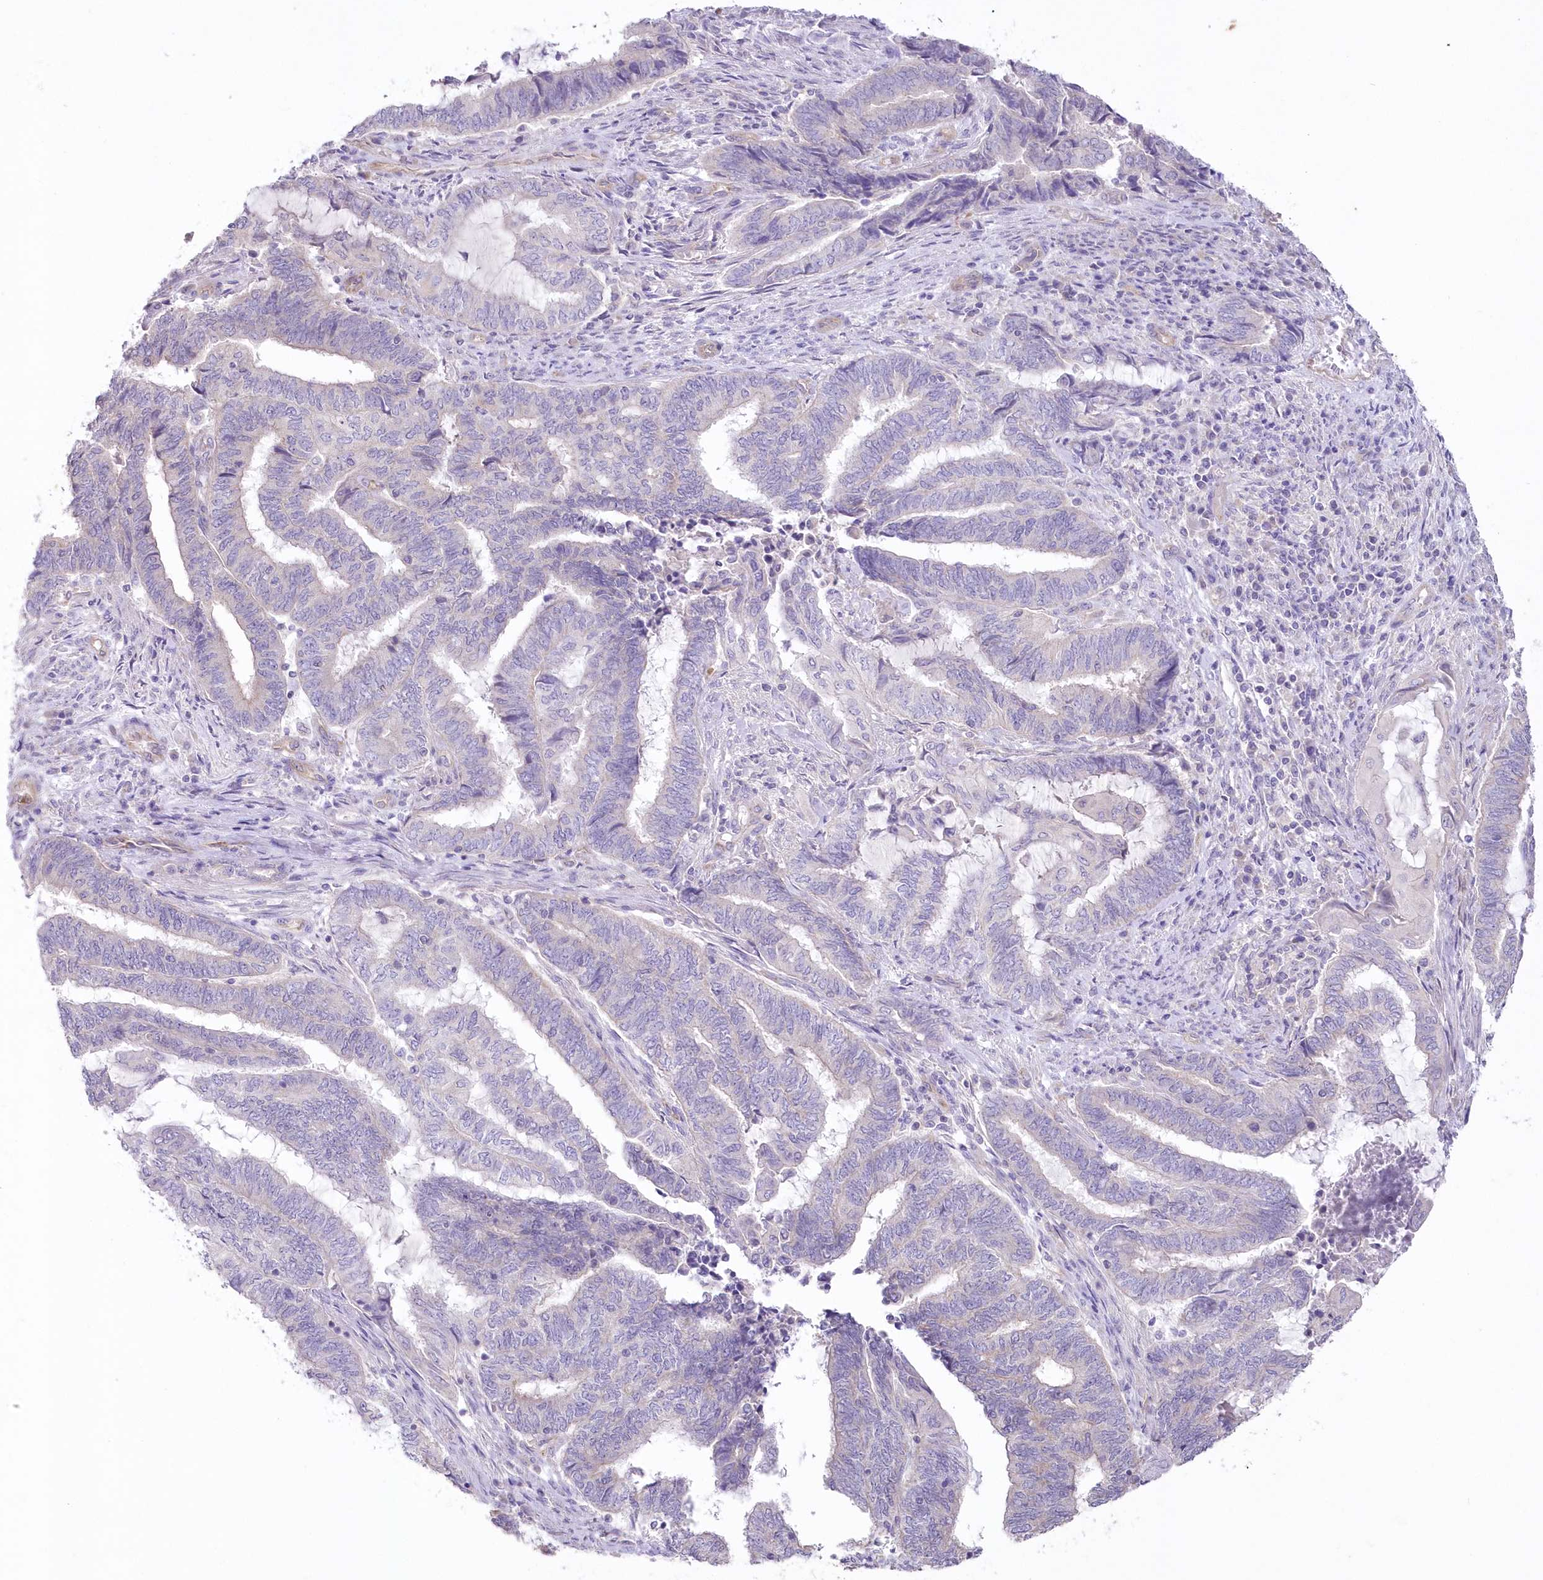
{"staining": {"intensity": "negative", "quantity": "none", "location": "none"}, "tissue": "endometrial cancer", "cell_type": "Tumor cells", "image_type": "cancer", "snomed": [{"axis": "morphology", "description": "Adenocarcinoma, NOS"}, {"axis": "topography", "description": "Uterus"}, {"axis": "topography", "description": "Endometrium"}], "caption": "Tumor cells show no significant protein expression in endometrial cancer (adenocarcinoma).", "gene": "ITSN2", "patient": {"sex": "female", "age": 70}}